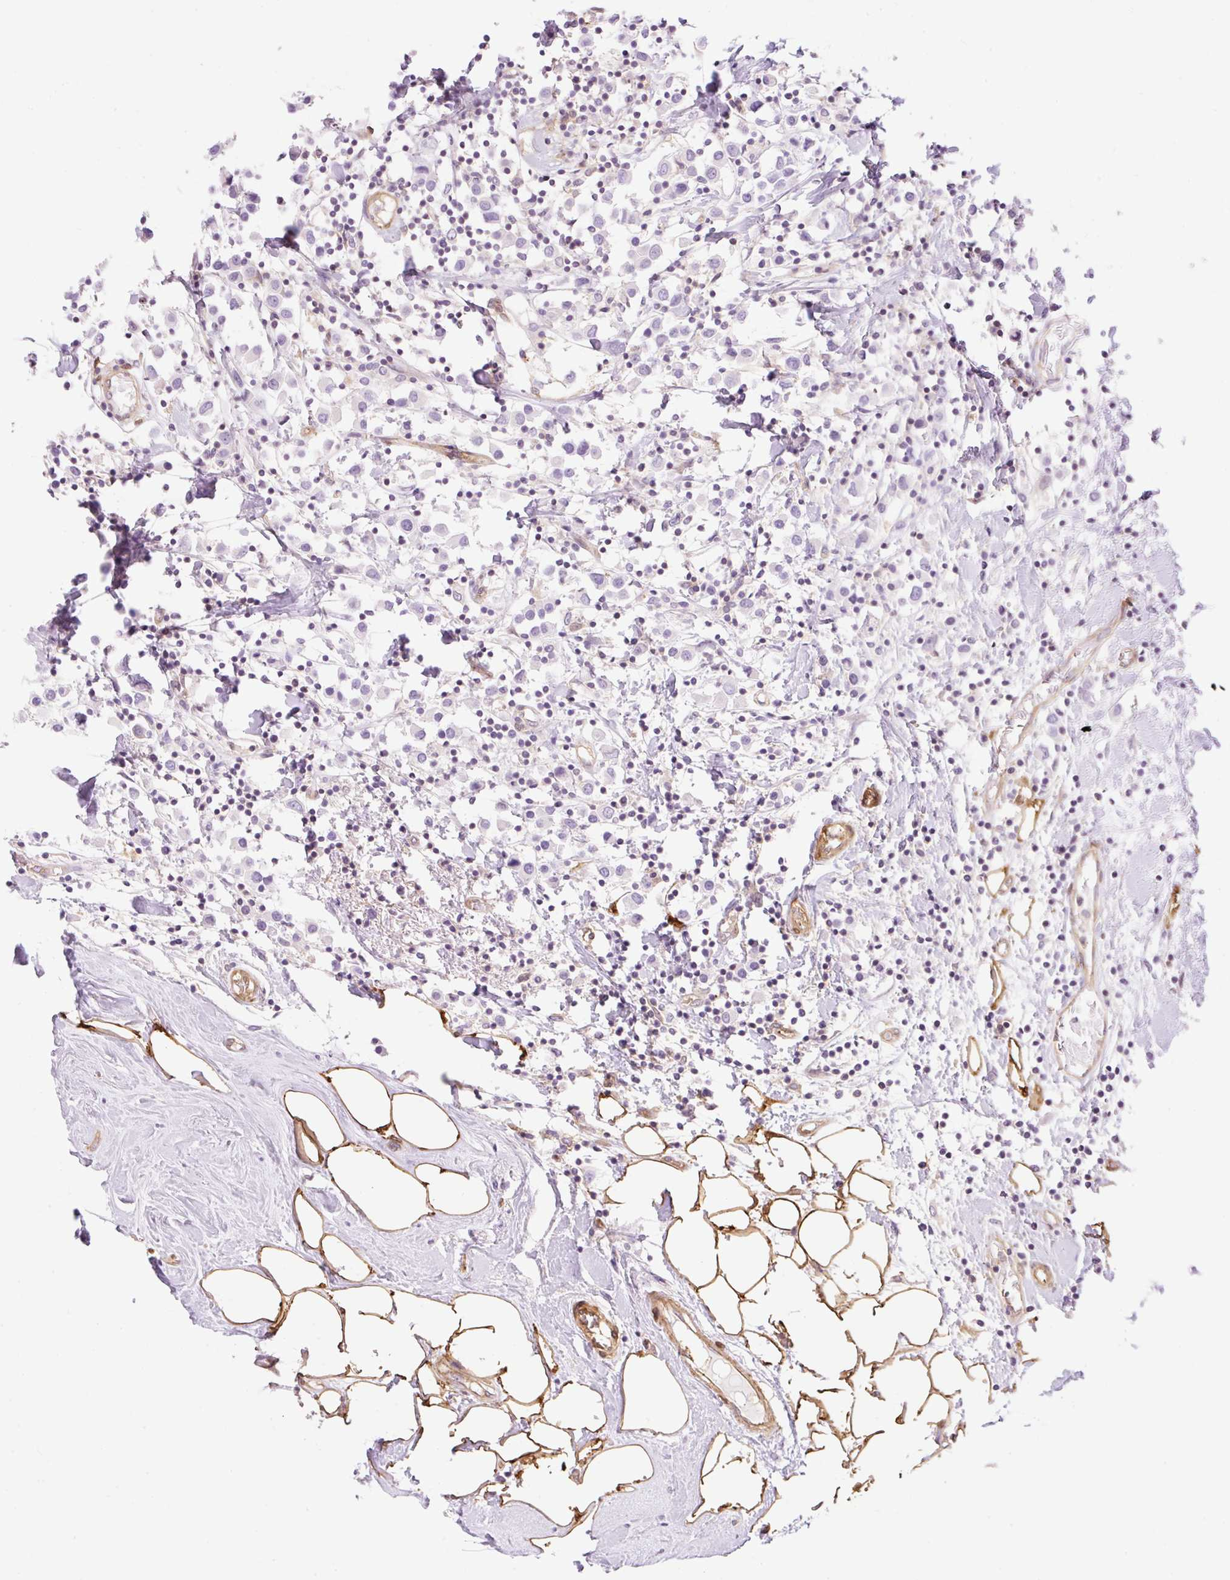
{"staining": {"intensity": "negative", "quantity": "none", "location": "none"}, "tissue": "breast cancer", "cell_type": "Tumor cells", "image_type": "cancer", "snomed": [{"axis": "morphology", "description": "Duct carcinoma"}, {"axis": "topography", "description": "Breast"}], "caption": "Tumor cells show no significant protein positivity in breast intraductal carcinoma. The staining was performed using DAB to visualize the protein expression in brown, while the nuclei were stained in blue with hematoxylin (Magnification: 20x).", "gene": "EHD3", "patient": {"sex": "female", "age": 61}}